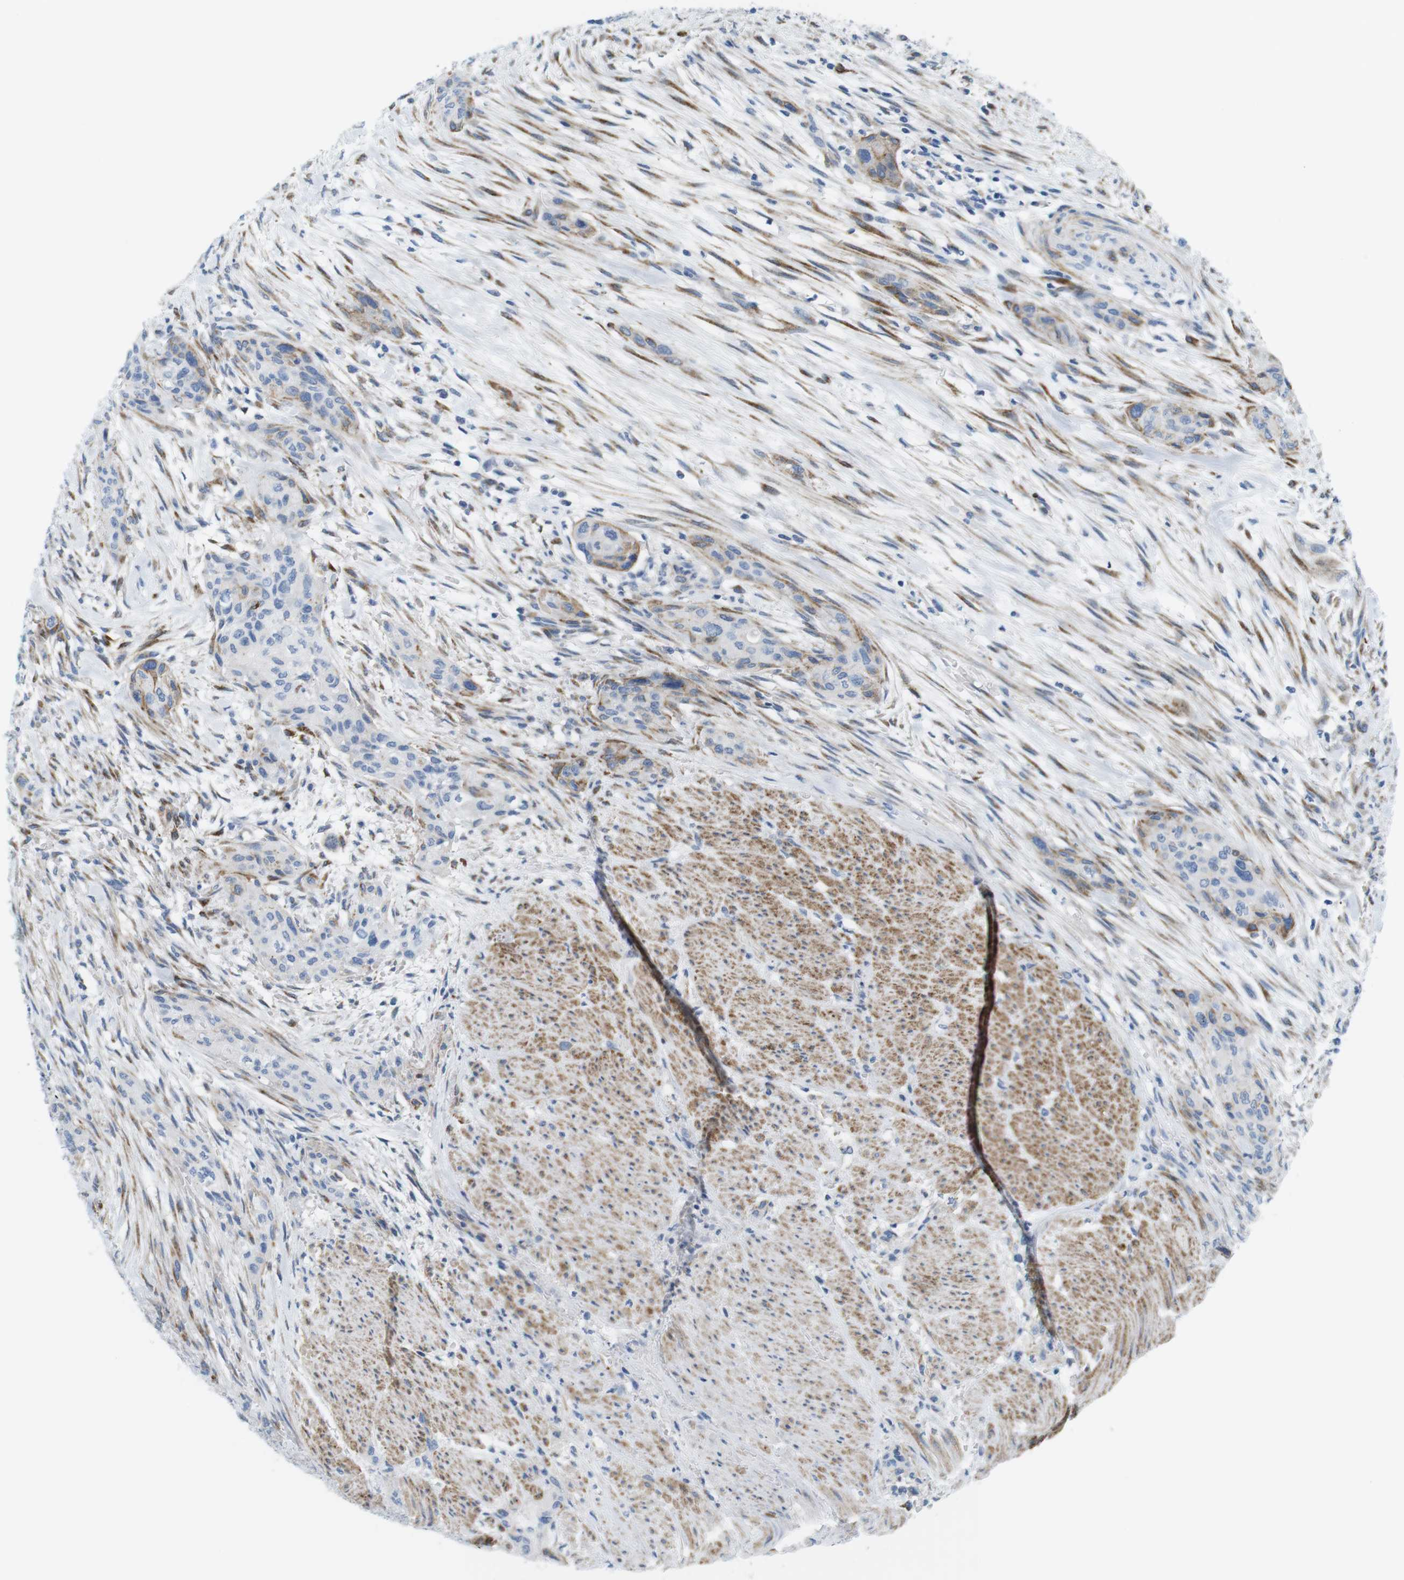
{"staining": {"intensity": "moderate", "quantity": "<25%", "location": "cytoplasmic/membranous"}, "tissue": "urothelial cancer", "cell_type": "Tumor cells", "image_type": "cancer", "snomed": [{"axis": "morphology", "description": "Urothelial carcinoma, High grade"}, {"axis": "topography", "description": "Urinary bladder"}], "caption": "Human high-grade urothelial carcinoma stained with a protein marker shows moderate staining in tumor cells.", "gene": "MYH9", "patient": {"sex": "male", "age": 35}}